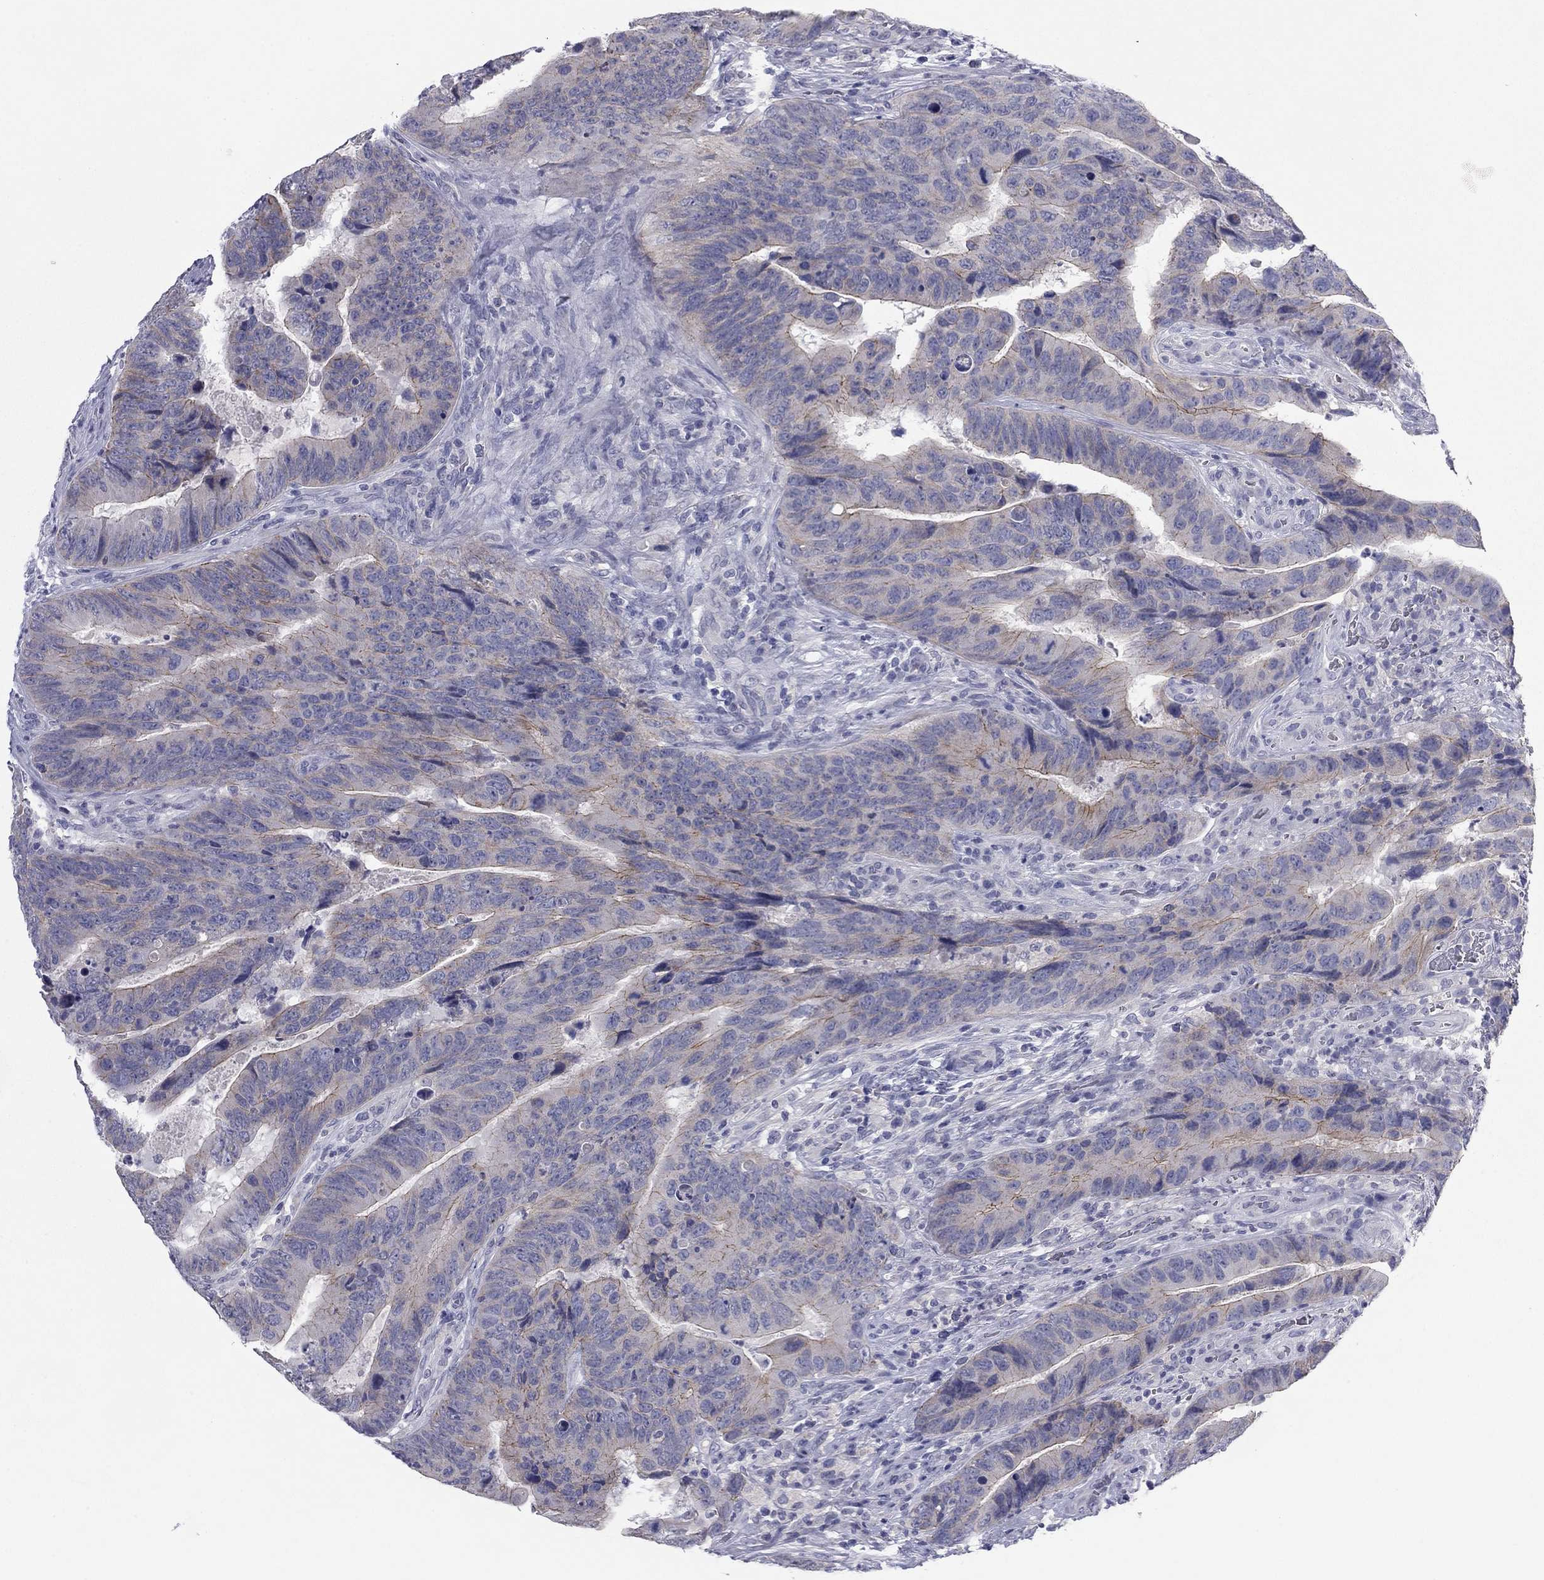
{"staining": {"intensity": "moderate", "quantity": "<25%", "location": "cytoplasmic/membranous"}, "tissue": "colorectal cancer", "cell_type": "Tumor cells", "image_type": "cancer", "snomed": [{"axis": "morphology", "description": "Adenocarcinoma, NOS"}, {"axis": "topography", "description": "Colon"}], "caption": "The image shows a brown stain indicating the presence of a protein in the cytoplasmic/membranous of tumor cells in adenocarcinoma (colorectal). (DAB IHC with brightfield microscopy, high magnification).", "gene": "CNTNAP4", "patient": {"sex": "female", "age": 56}}